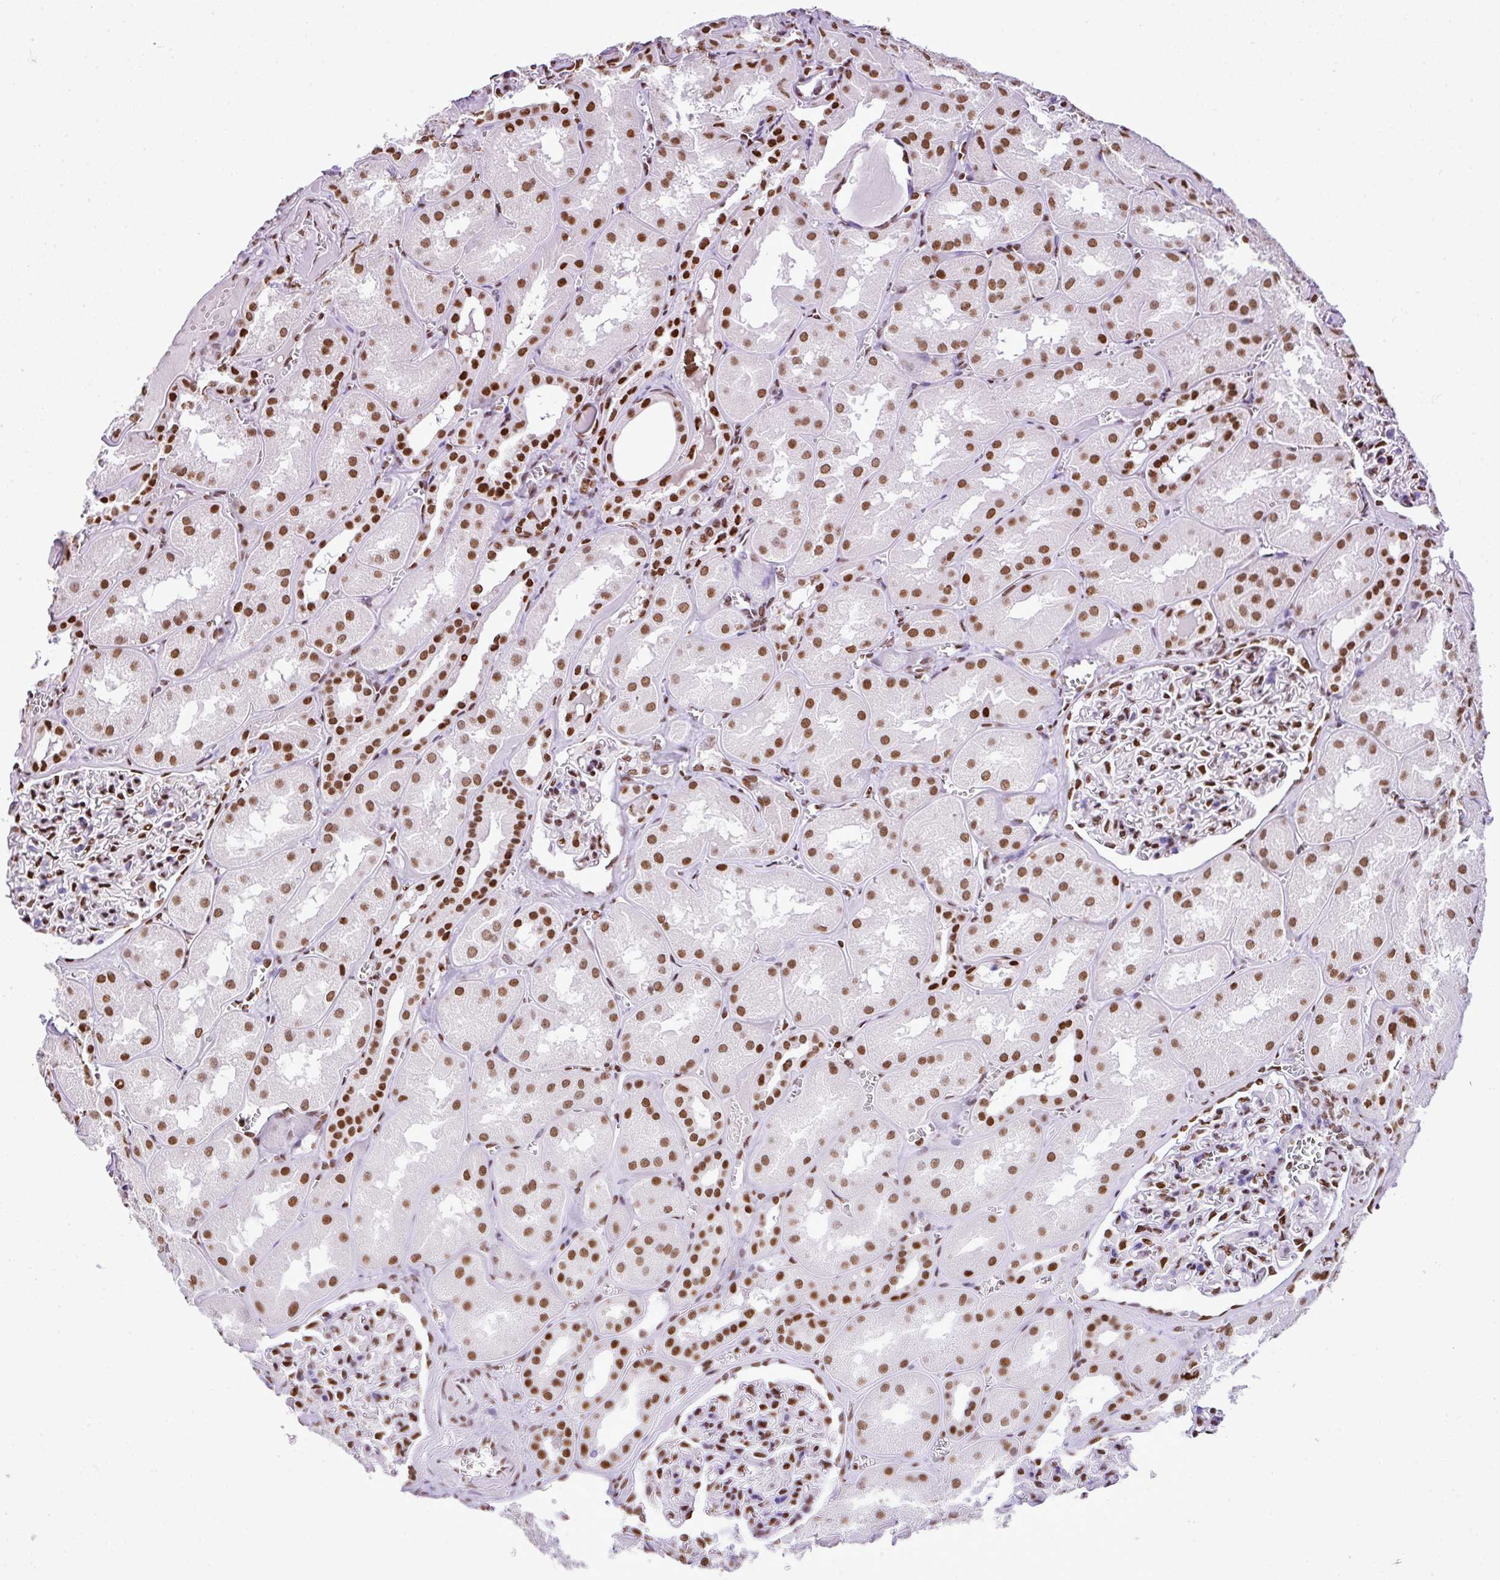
{"staining": {"intensity": "strong", "quantity": ">75%", "location": "nuclear"}, "tissue": "kidney", "cell_type": "Cells in glomeruli", "image_type": "normal", "snomed": [{"axis": "morphology", "description": "Normal tissue, NOS"}, {"axis": "topography", "description": "Kidney"}], "caption": "Human kidney stained for a protein (brown) shows strong nuclear positive expression in approximately >75% of cells in glomeruli.", "gene": "RARG", "patient": {"sex": "male", "age": 61}}